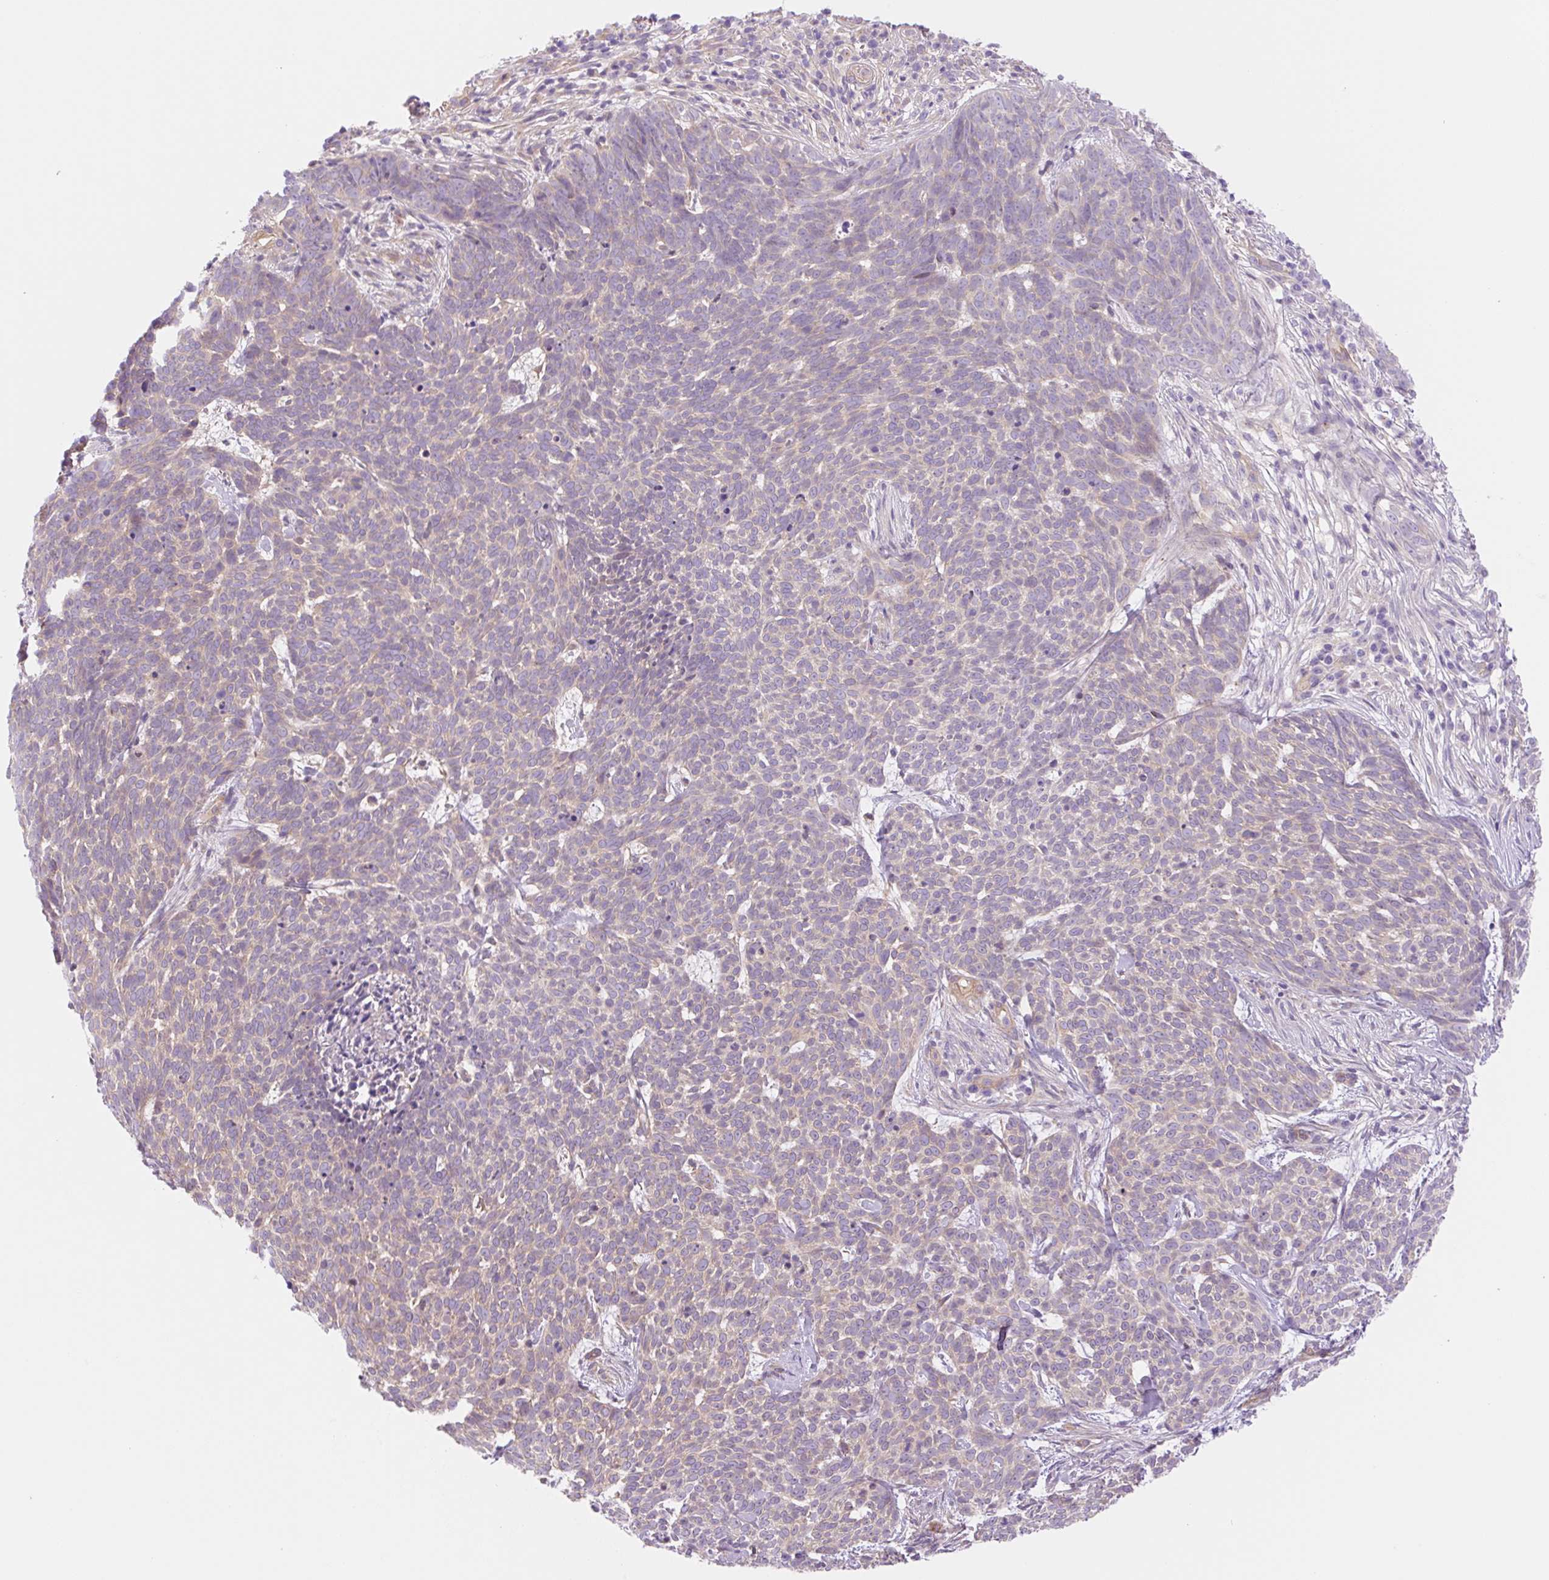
{"staining": {"intensity": "negative", "quantity": "none", "location": "none"}, "tissue": "skin cancer", "cell_type": "Tumor cells", "image_type": "cancer", "snomed": [{"axis": "morphology", "description": "Basal cell carcinoma"}, {"axis": "topography", "description": "Skin"}], "caption": "Immunohistochemical staining of human skin basal cell carcinoma exhibits no significant positivity in tumor cells.", "gene": "NLRP5", "patient": {"sex": "female", "age": 93}}